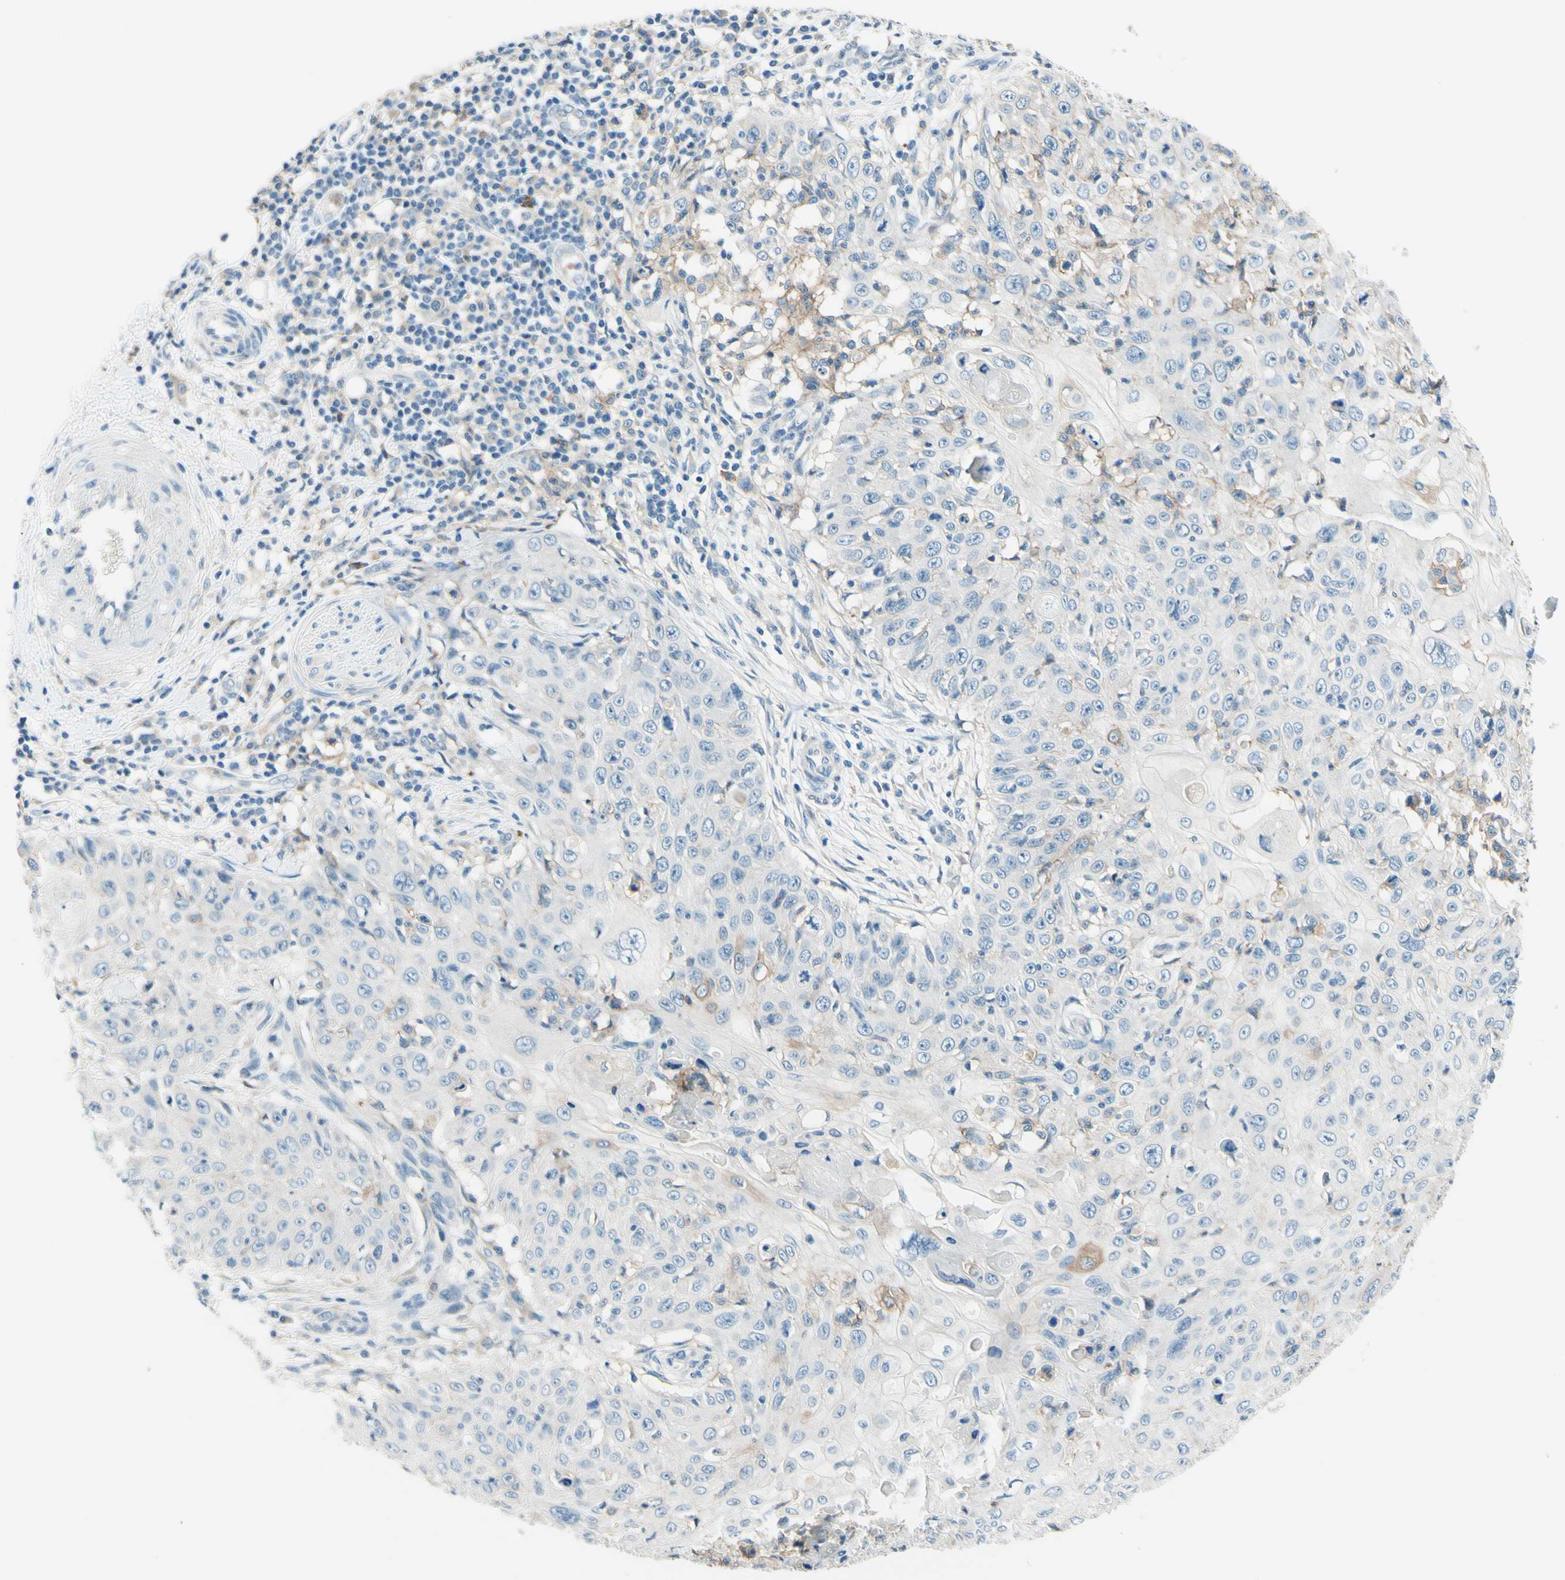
{"staining": {"intensity": "weak", "quantity": "<25%", "location": "cytoplasmic/membranous"}, "tissue": "skin cancer", "cell_type": "Tumor cells", "image_type": "cancer", "snomed": [{"axis": "morphology", "description": "Squamous cell carcinoma, NOS"}, {"axis": "topography", "description": "Skin"}], "caption": "This micrograph is of skin squamous cell carcinoma stained with IHC to label a protein in brown with the nuclei are counter-stained blue. There is no staining in tumor cells.", "gene": "SIGLEC9", "patient": {"sex": "male", "age": 86}}